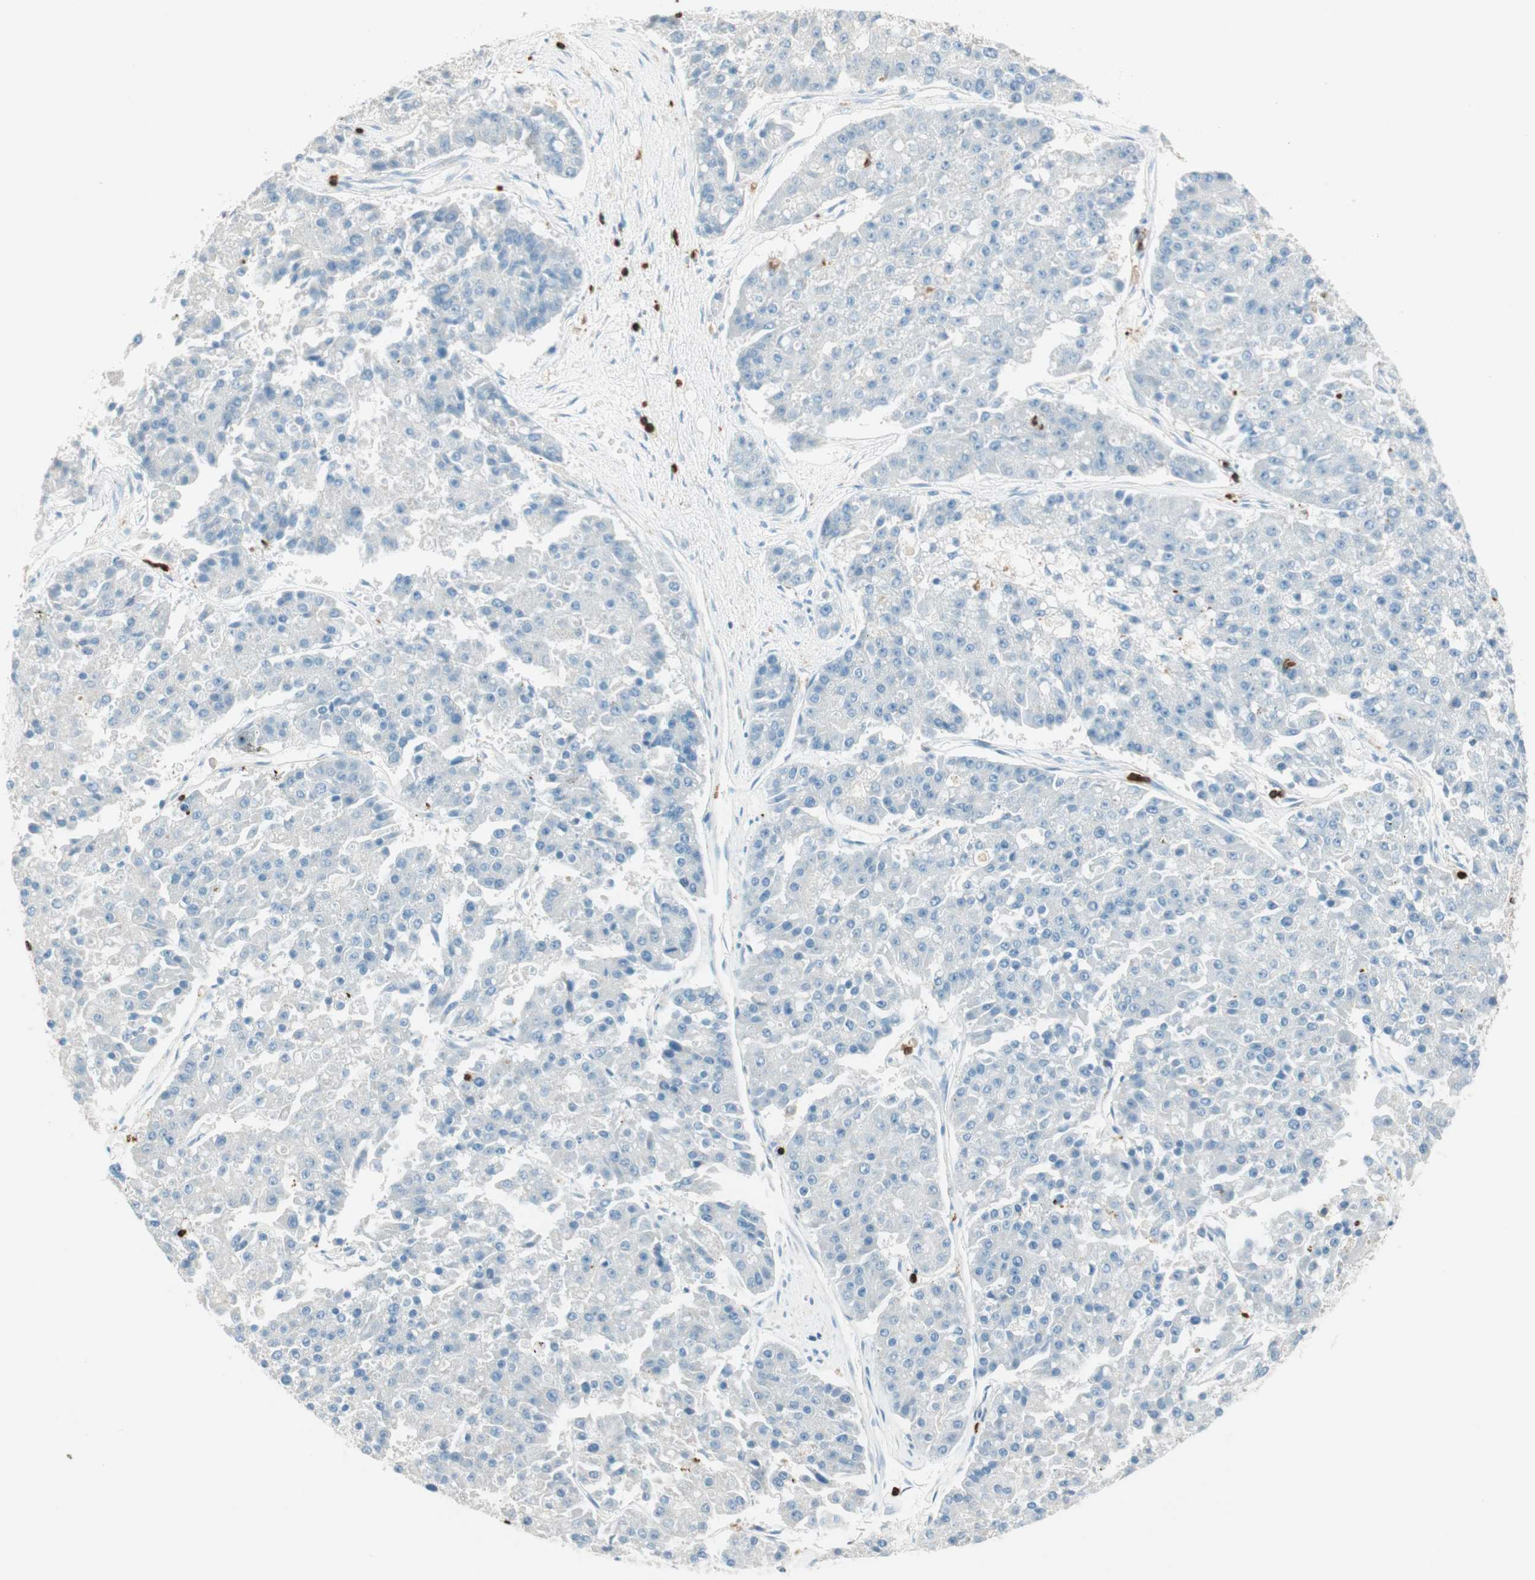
{"staining": {"intensity": "negative", "quantity": "none", "location": "none"}, "tissue": "pancreatic cancer", "cell_type": "Tumor cells", "image_type": "cancer", "snomed": [{"axis": "morphology", "description": "Adenocarcinoma, NOS"}, {"axis": "topography", "description": "Pancreas"}], "caption": "This is a histopathology image of immunohistochemistry staining of pancreatic cancer, which shows no positivity in tumor cells.", "gene": "HPGD", "patient": {"sex": "male", "age": 50}}